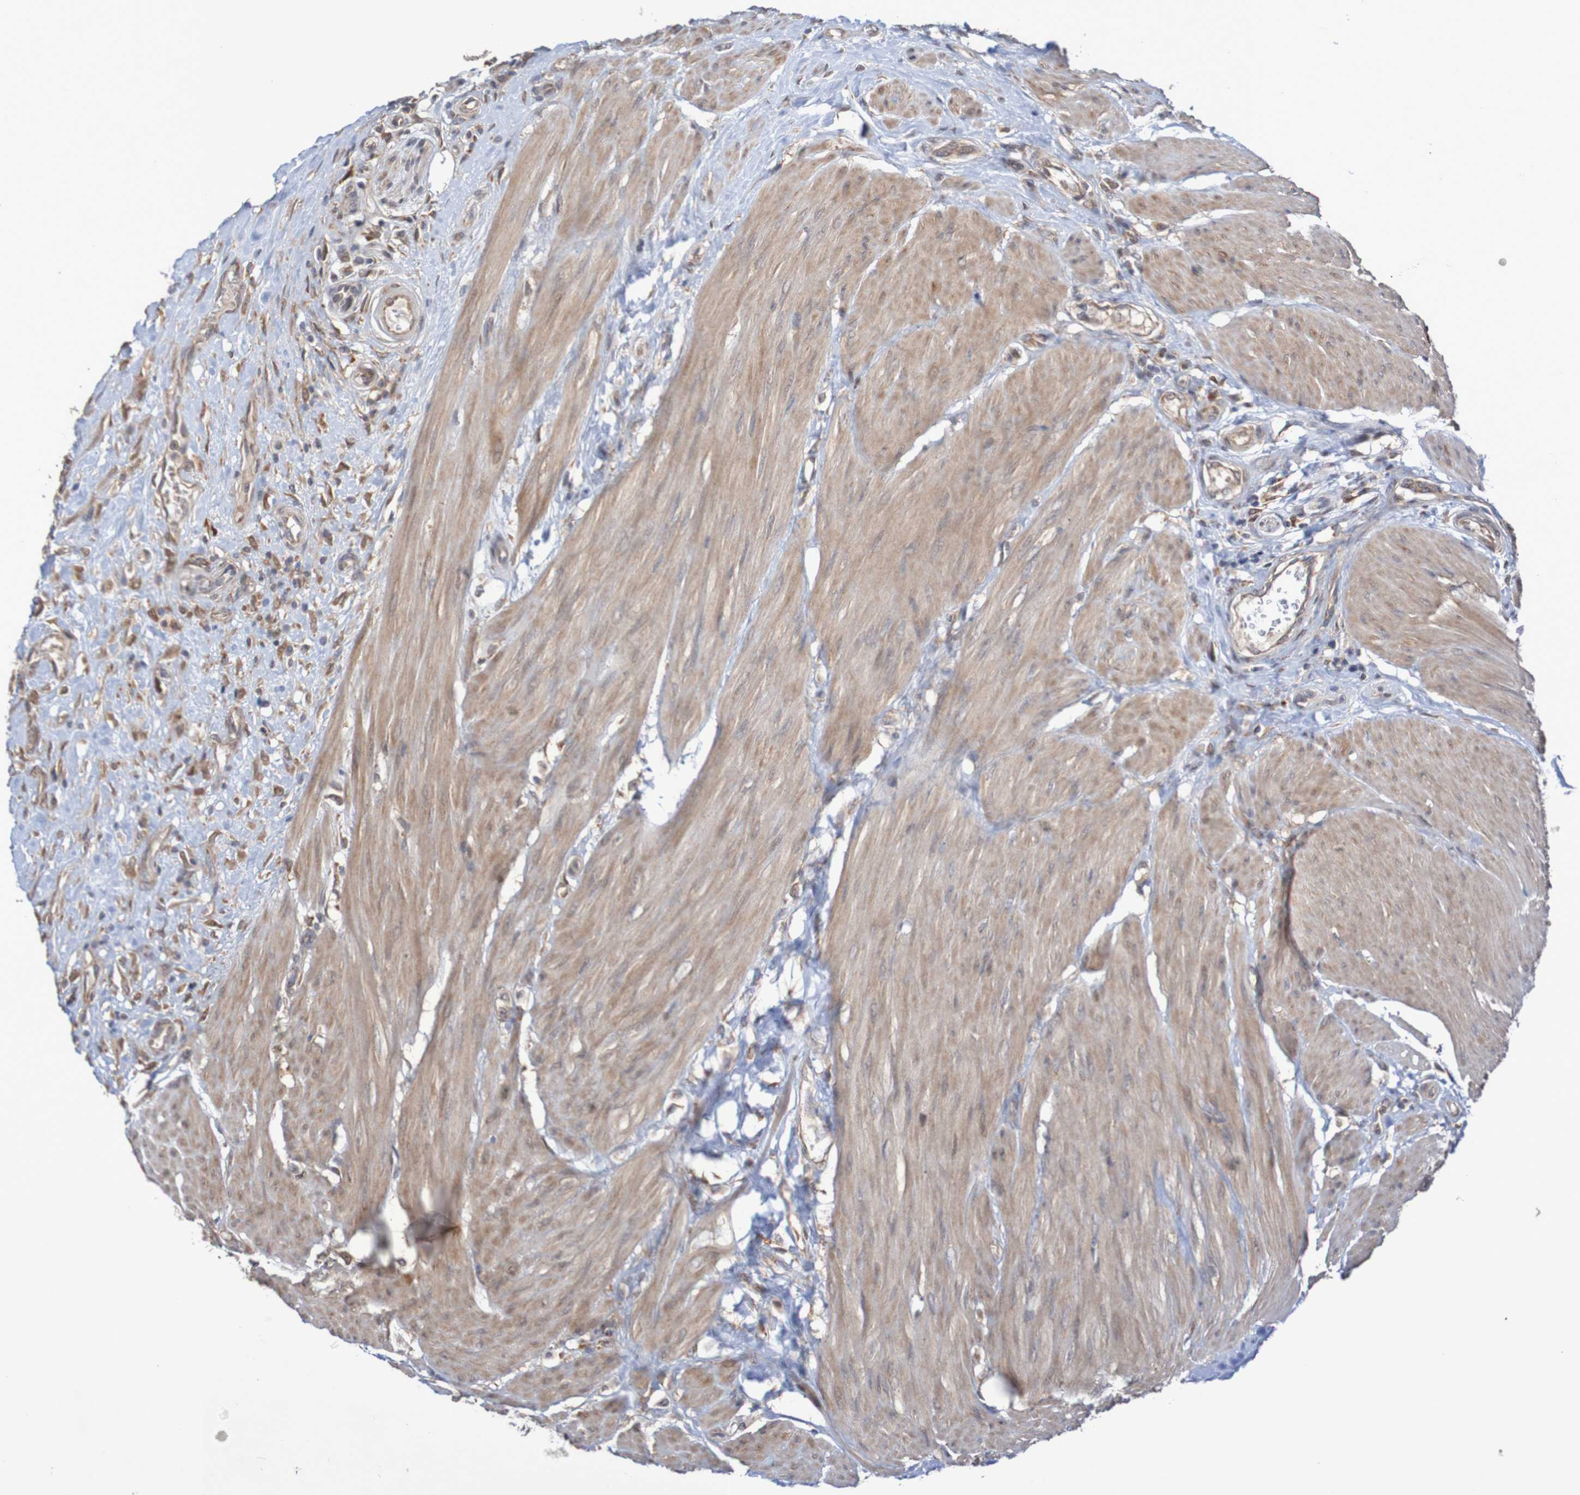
{"staining": {"intensity": "moderate", "quantity": ">75%", "location": "cytoplasmic/membranous"}, "tissue": "urothelial cancer", "cell_type": "Tumor cells", "image_type": "cancer", "snomed": [{"axis": "morphology", "description": "Urothelial carcinoma, High grade"}, {"axis": "topography", "description": "Urinary bladder"}], "caption": "IHC staining of urothelial cancer, which reveals medium levels of moderate cytoplasmic/membranous staining in about >75% of tumor cells indicating moderate cytoplasmic/membranous protein positivity. The staining was performed using DAB (brown) for protein detection and nuclei were counterstained in hematoxylin (blue).", "gene": "PHPT1", "patient": {"sex": "male", "age": 35}}